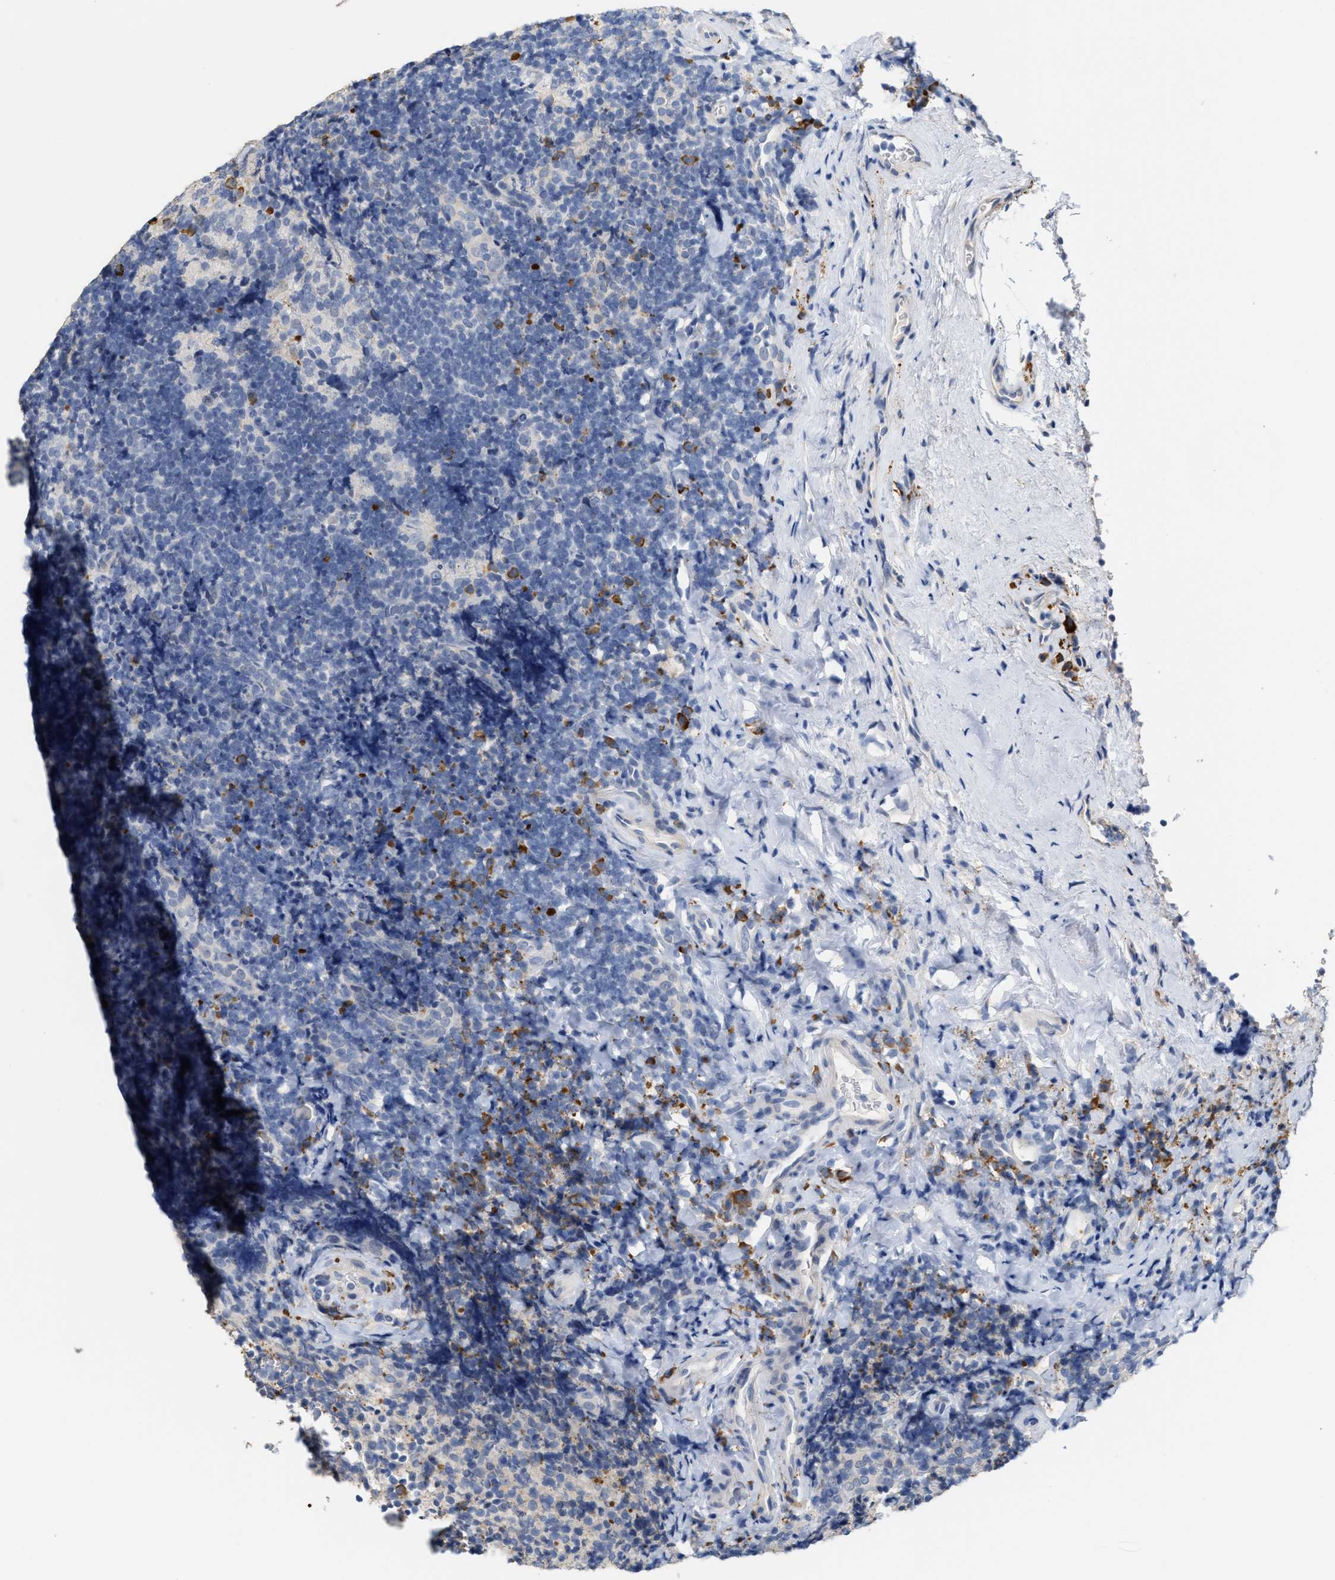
{"staining": {"intensity": "negative", "quantity": "none", "location": "none"}, "tissue": "tonsil", "cell_type": "Germinal center cells", "image_type": "normal", "snomed": [{"axis": "morphology", "description": "Normal tissue, NOS"}, {"axis": "topography", "description": "Tonsil"}], "caption": "This is an immunohistochemistry (IHC) micrograph of normal tonsil. There is no positivity in germinal center cells.", "gene": "RYR2", "patient": {"sex": "male", "age": 37}}